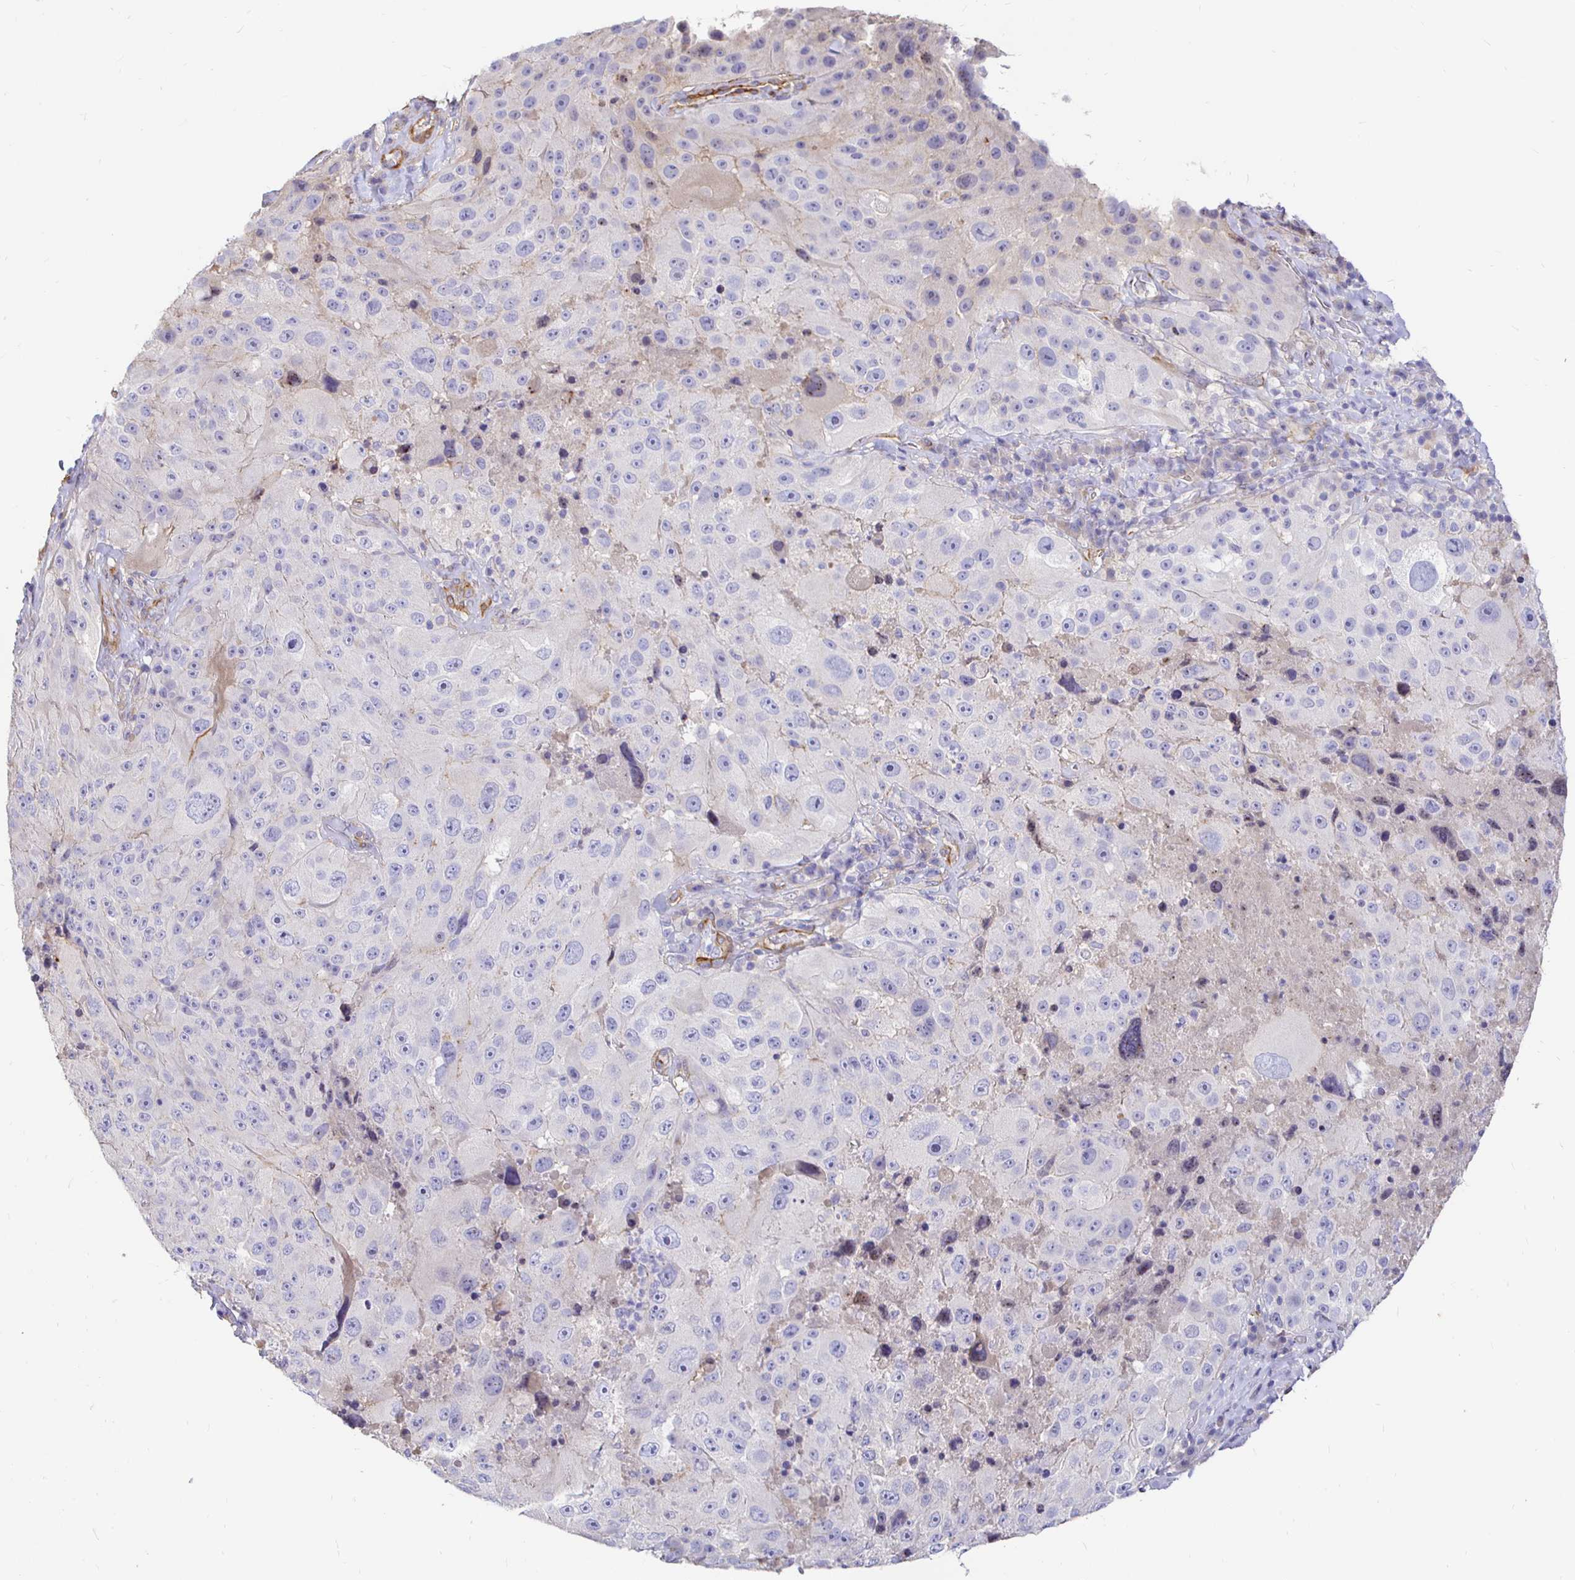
{"staining": {"intensity": "negative", "quantity": "none", "location": "none"}, "tissue": "melanoma", "cell_type": "Tumor cells", "image_type": "cancer", "snomed": [{"axis": "morphology", "description": "Malignant melanoma, Metastatic site"}, {"axis": "topography", "description": "Lymph node"}], "caption": "Immunohistochemistry (IHC) histopathology image of neoplastic tissue: malignant melanoma (metastatic site) stained with DAB demonstrates no significant protein positivity in tumor cells. (Brightfield microscopy of DAB IHC at high magnification).", "gene": "PALM2AKAP2", "patient": {"sex": "male", "age": 62}}